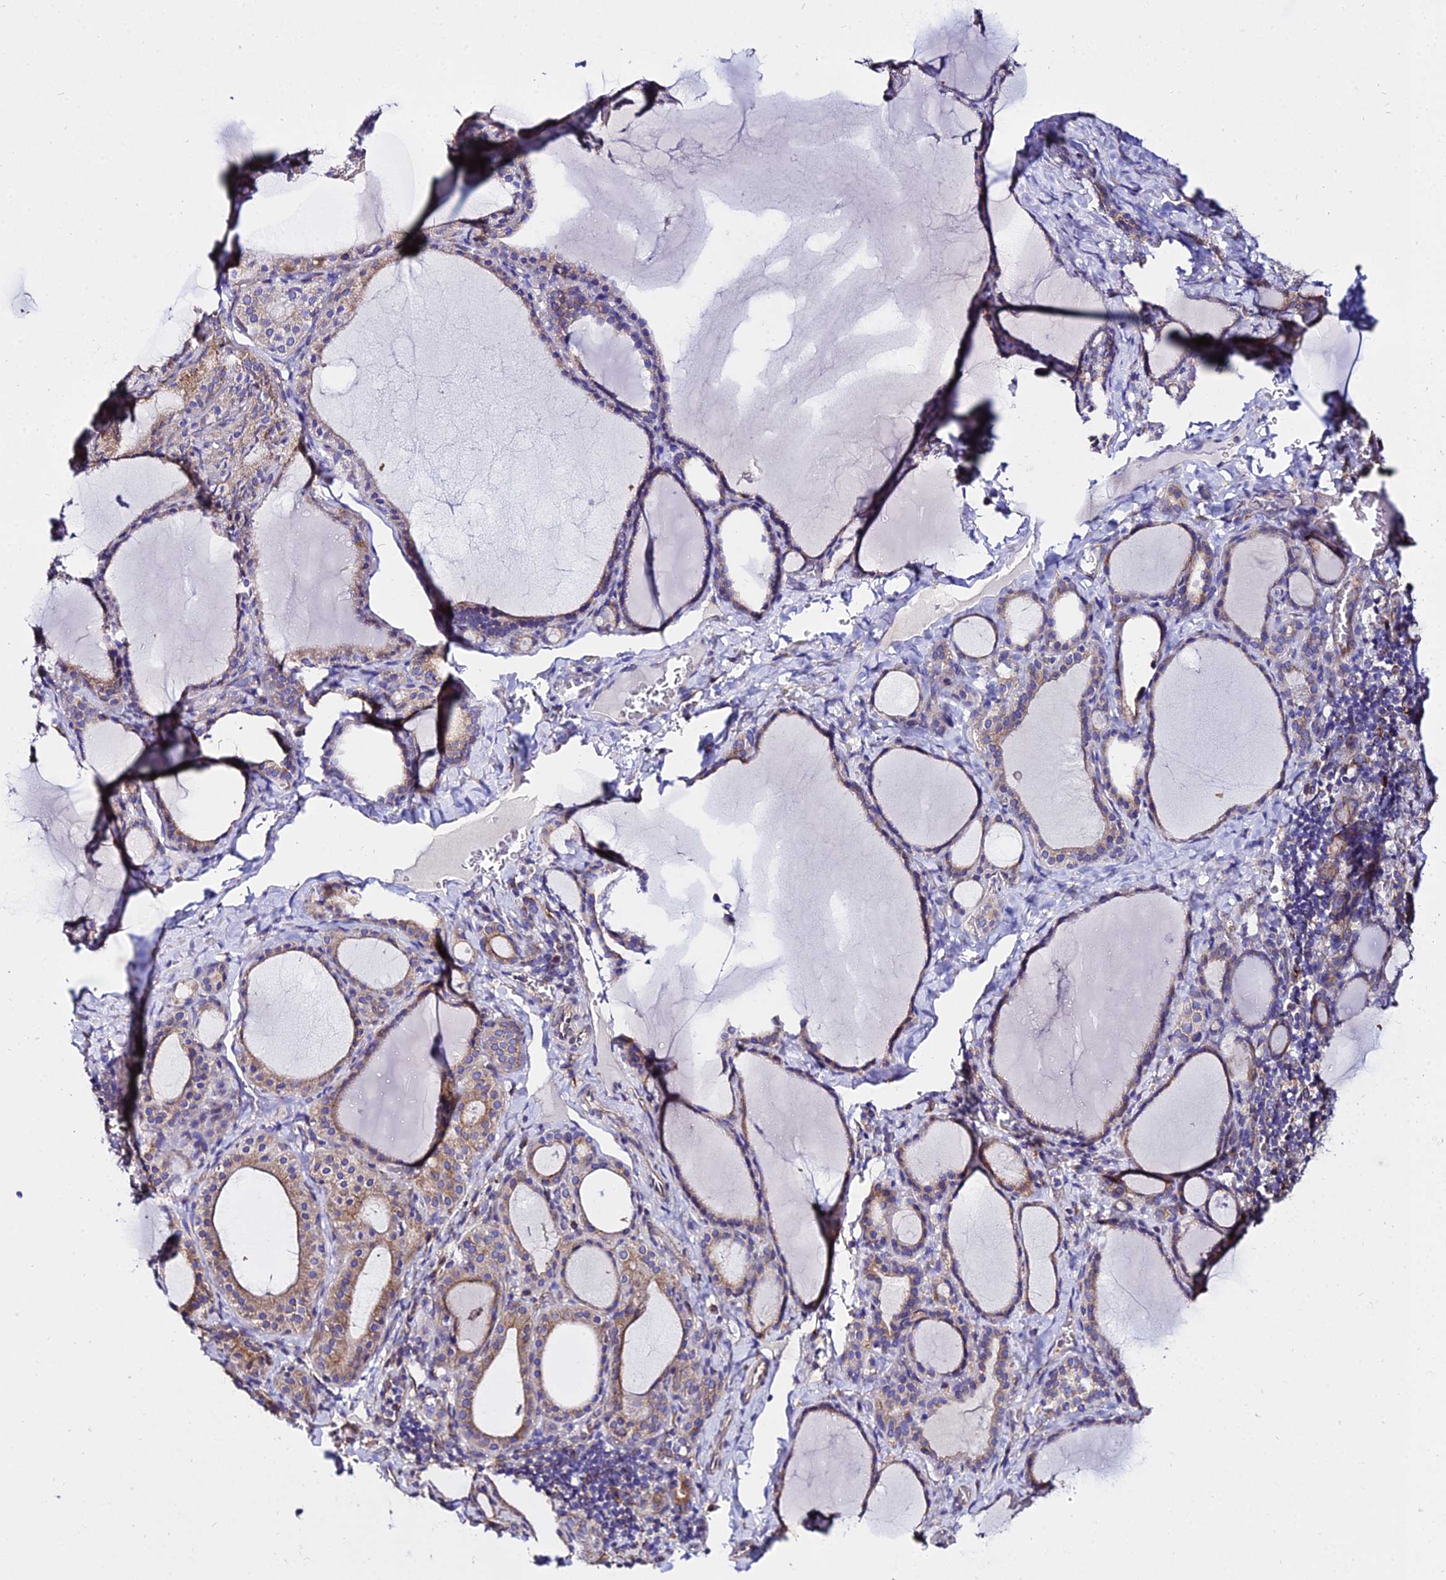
{"staining": {"intensity": "moderate", "quantity": "25%-75%", "location": "cytoplasmic/membranous"}, "tissue": "thyroid gland", "cell_type": "Glandular cells", "image_type": "normal", "snomed": [{"axis": "morphology", "description": "Normal tissue, NOS"}, {"axis": "topography", "description": "Thyroid gland"}], "caption": "Thyroid gland stained with DAB (3,3'-diaminobenzidine) immunohistochemistry (IHC) displays medium levels of moderate cytoplasmic/membranous expression in about 25%-75% of glandular cells.", "gene": "TUBA1A", "patient": {"sex": "female", "age": 39}}